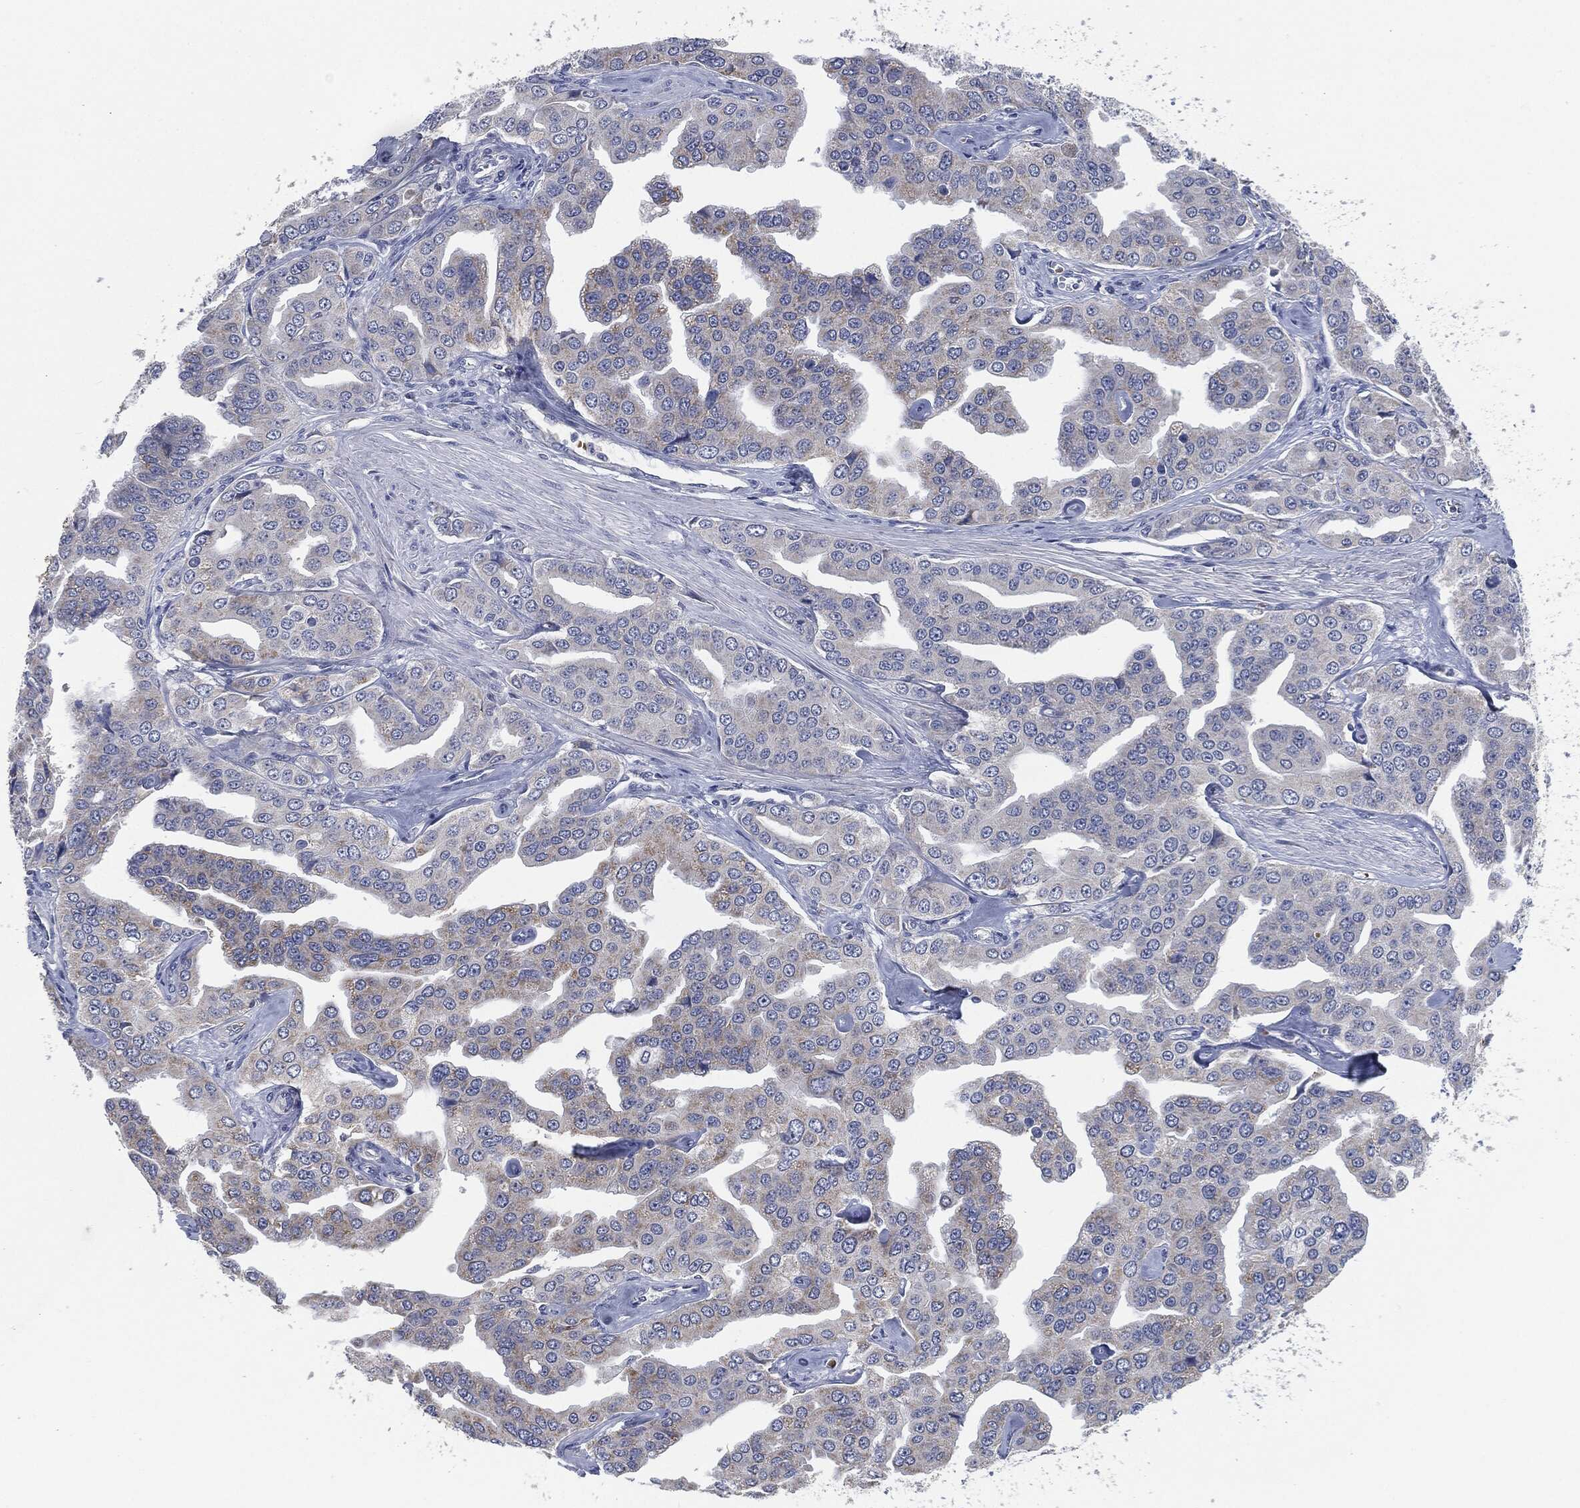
{"staining": {"intensity": "weak", "quantity": "<25%", "location": "cytoplasmic/membranous"}, "tissue": "prostate cancer", "cell_type": "Tumor cells", "image_type": "cancer", "snomed": [{"axis": "morphology", "description": "Adenocarcinoma, NOS"}, {"axis": "topography", "description": "Prostate and seminal vesicle, NOS"}, {"axis": "topography", "description": "Prostate"}], "caption": "Immunohistochemistry (IHC) image of human prostate cancer stained for a protein (brown), which displays no staining in tumor cells.", "gene": "SIGLEC9", "patient": {"sex": "male", "age": 69}}